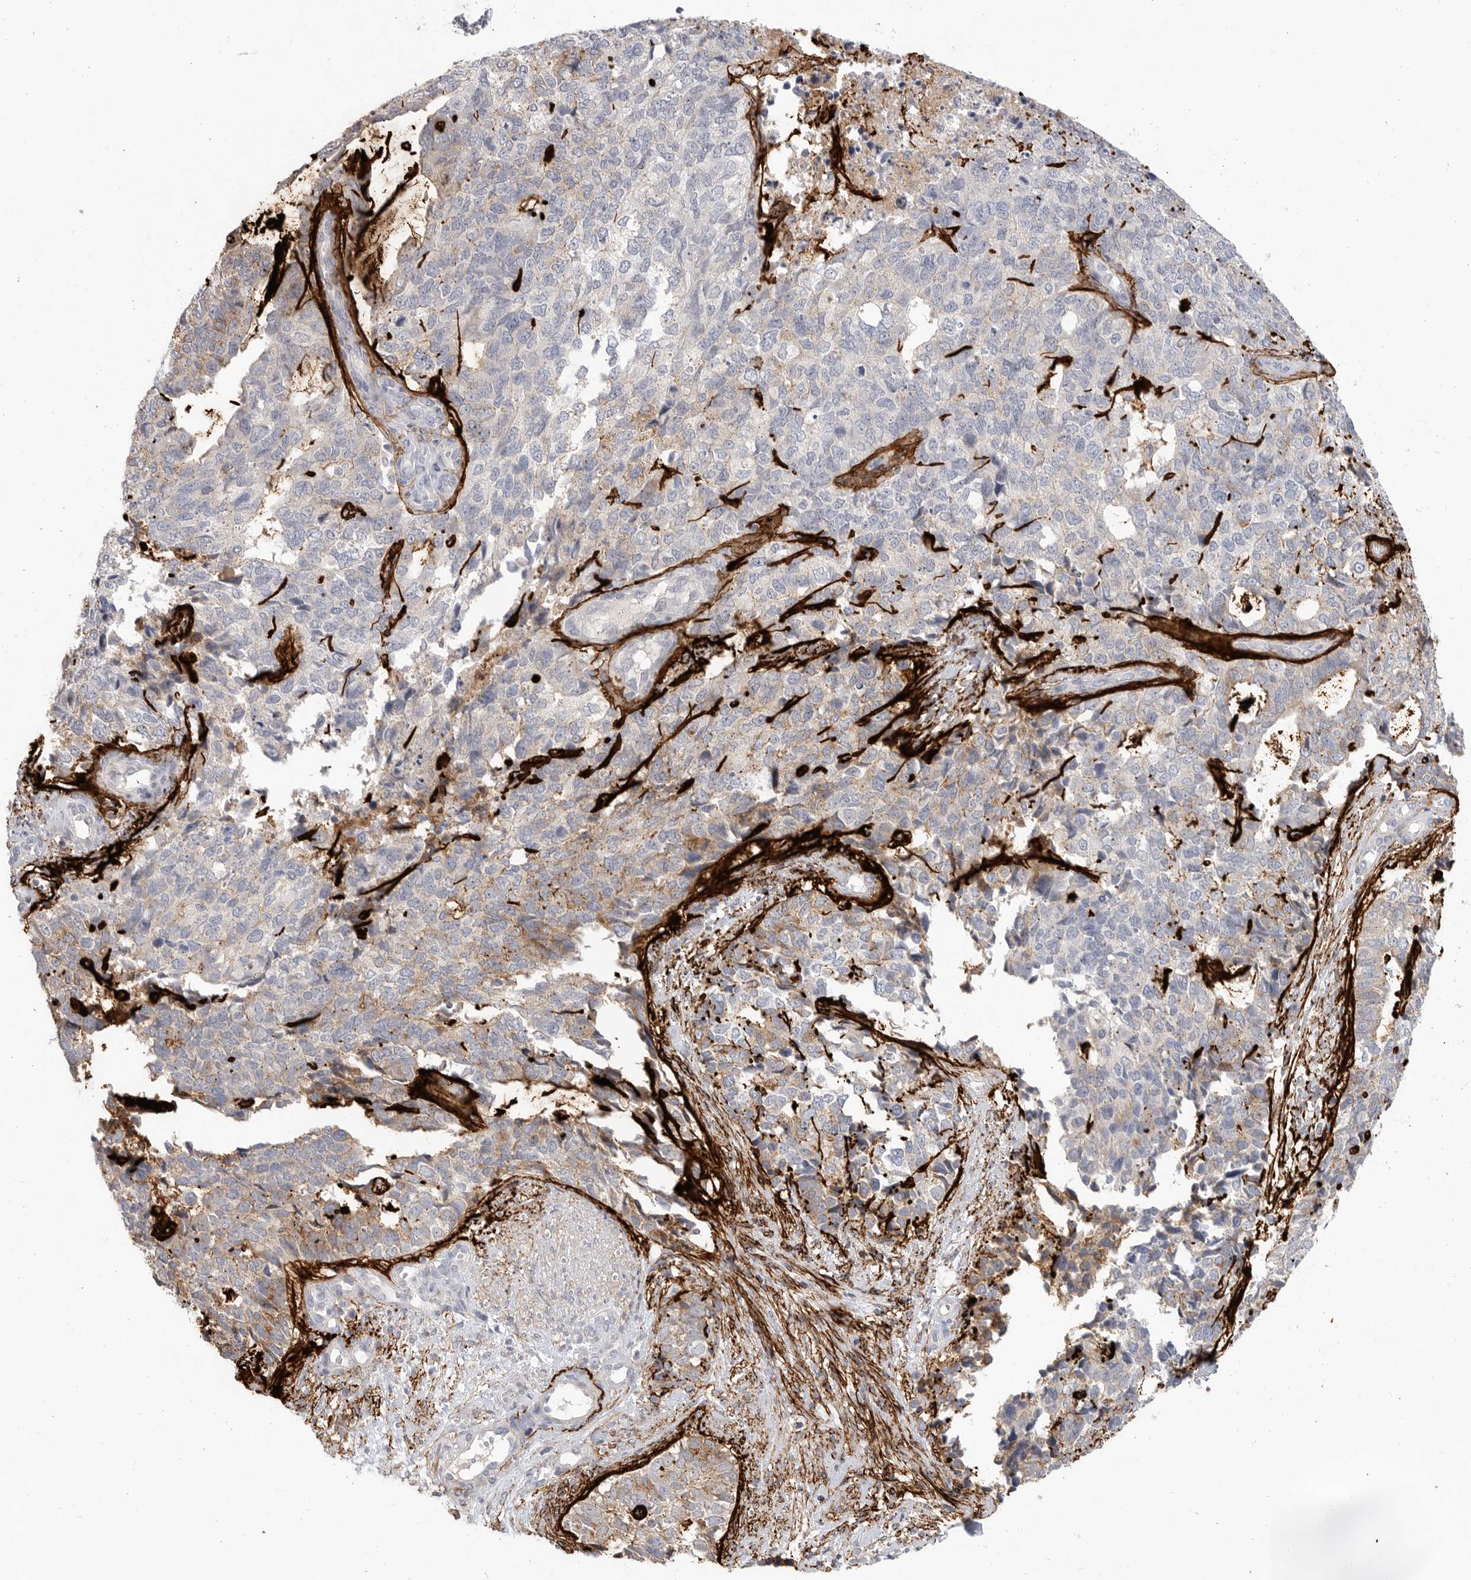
{"staining": {"intensity": "negative", "quantity": "none", "location": "none"}, "tissue": "cervical cancer", "cell_type": "Tumor cells", "image_type": "cancer", "snomed": [{"axis": "morphology", "description": "Squamous cell carcinoma, NOS"}, {"axis": "topography", "description": "Cervix"}], "caption": "An immunohistochemistry photomicrograph of squamous cell carcinoma (cervical) is shown. There is no staining in tumor cells of squamous cell carcinoma (cervical). The staining is performed using DAB (3,3'-diaminobenzidine) brown chromogen with nuclei counter-stained in using hematoxylin.", "gene": "FBN2", "patient": {"sex": "female", "age": 63}}